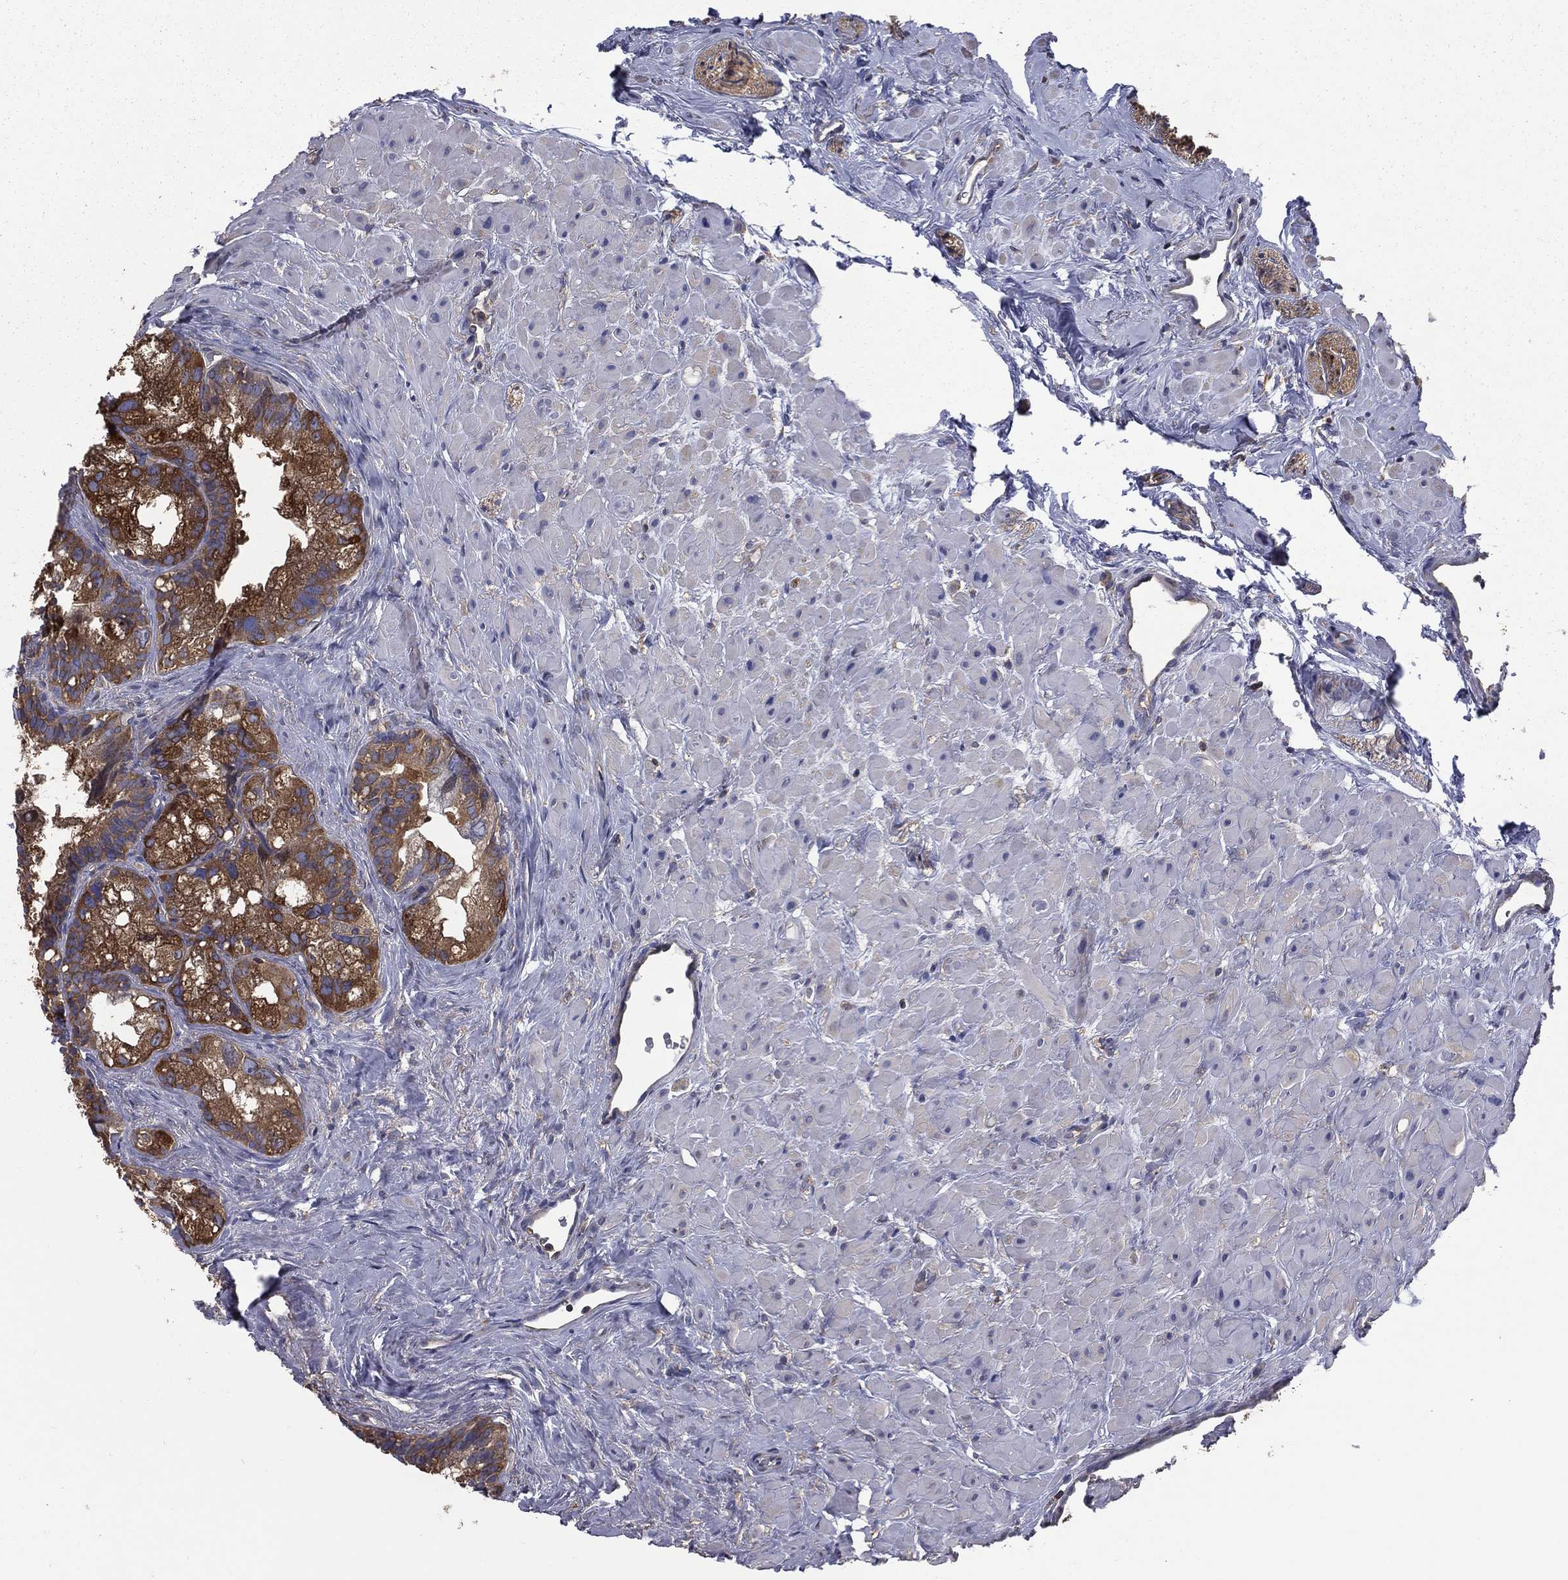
{"staining": {"intensity": "moderate", "quantity": ">75%", "location": "cytoplasmic/membranous"}, "tissue": "seminal vesicle", "cell_type": "Glandular cells", "image_type": "normal", "snomed": [{"axis": "morphology", "description": "Normal tissue, NOS"}, {"axis": "topography", "description": "Seminal veicle"}], "caption": "Benign seminal vesicle displays moderate cytoplasmic/membranous staining in approximately >75% of glandular cells, visualized by immunohistochemistry.", "gene": "SARS1", "patient": {"sex": "male", "age": 72}}